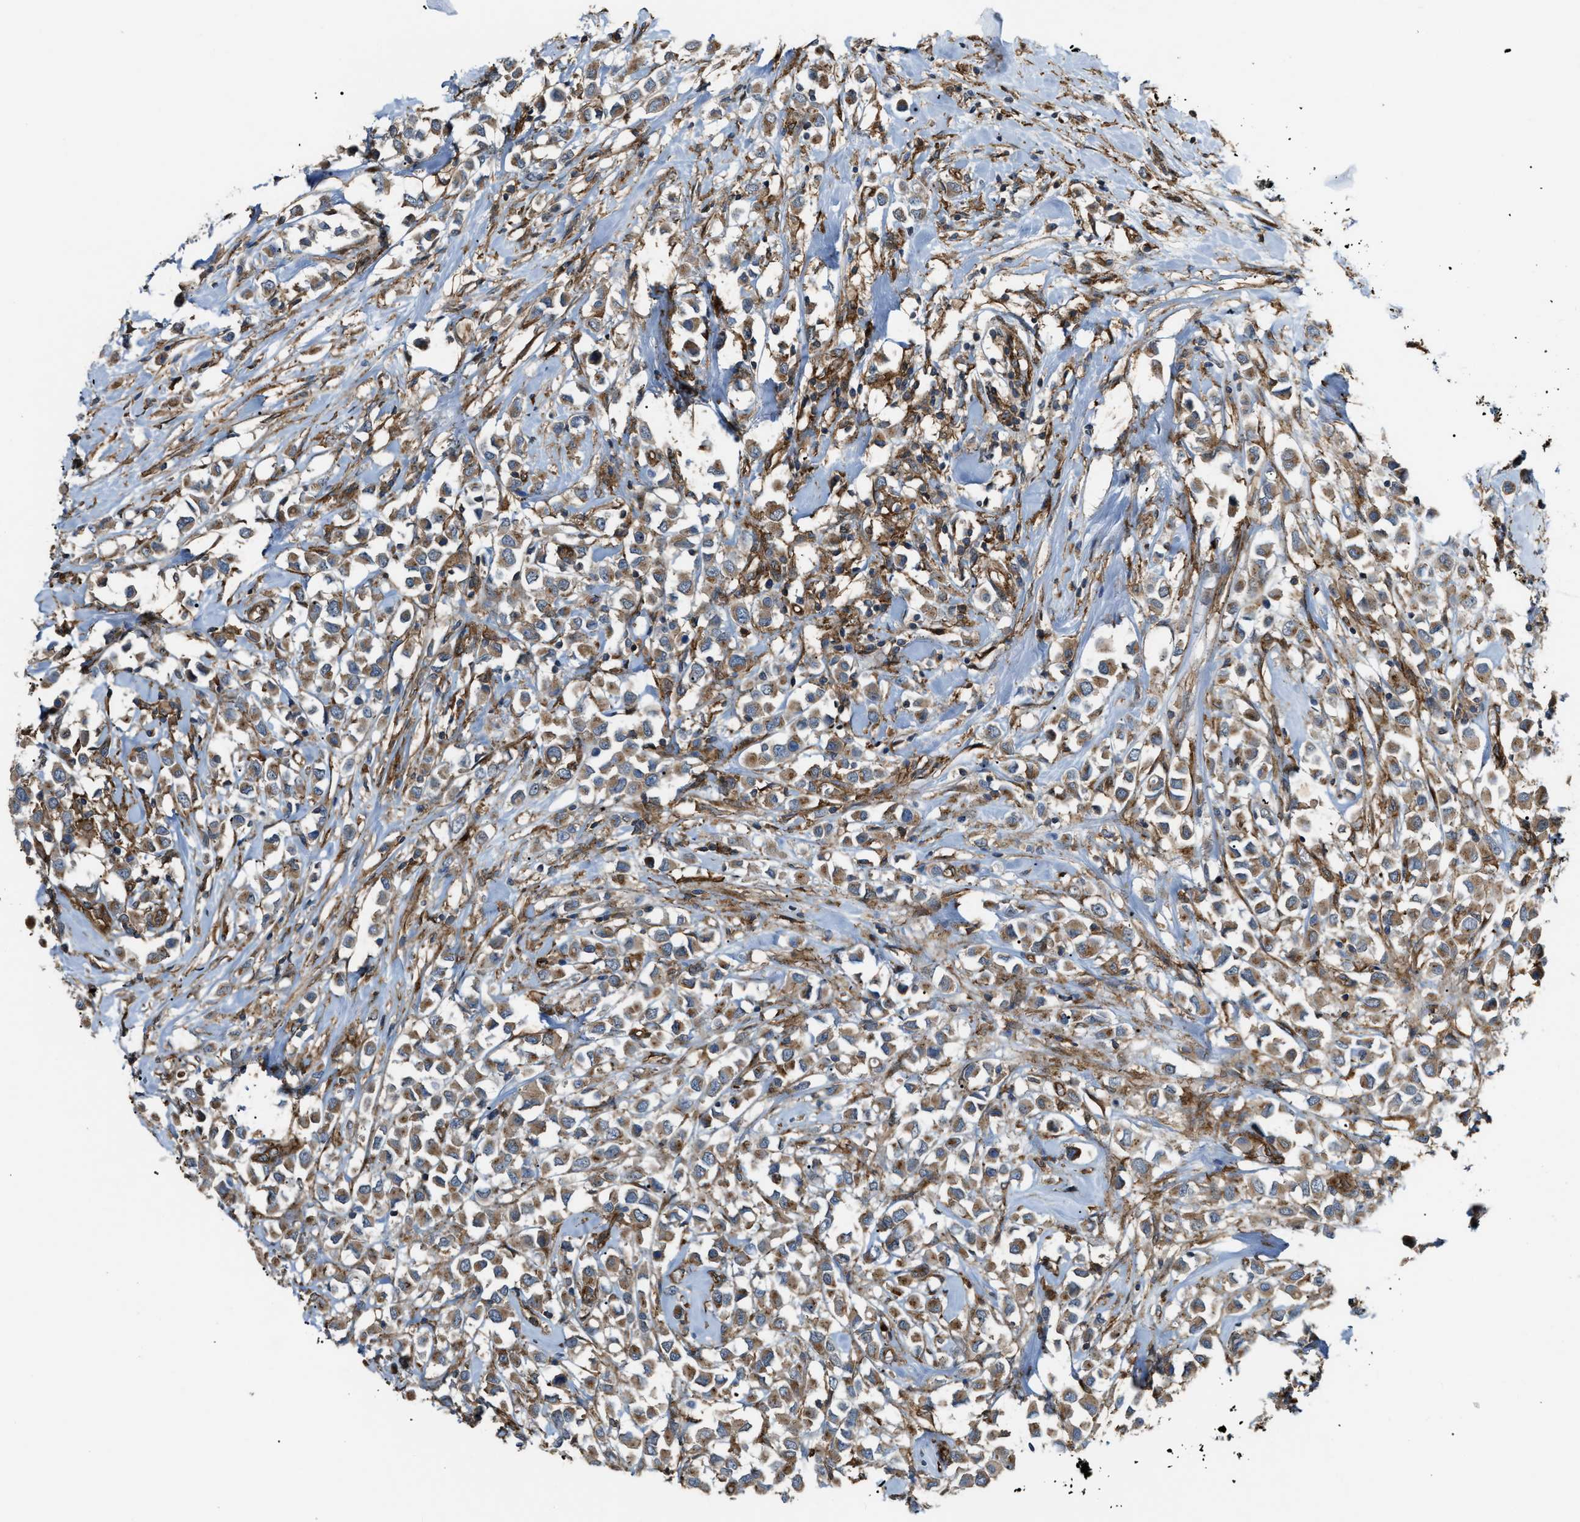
{"staining": {"intensity": "moderate", "quantity": ">75%", "location": "cytoplasmic/membranous"}, "tissue": "breast cancer", "cell_type": "Tumor cells", "image_type": "cancer", "snomed": [{"axis": "morphology", "description": "Duct carcinoma"}, {"axis": "topography", "description": "Breast"}], "caption": "The micrograph displays a brown stain indicating the presence of a protein in the cytoplasmic/membranous of tumor cells in breast cancer.", "gene": "PICALM", "patient": {"sex": "female", "age": 61}}